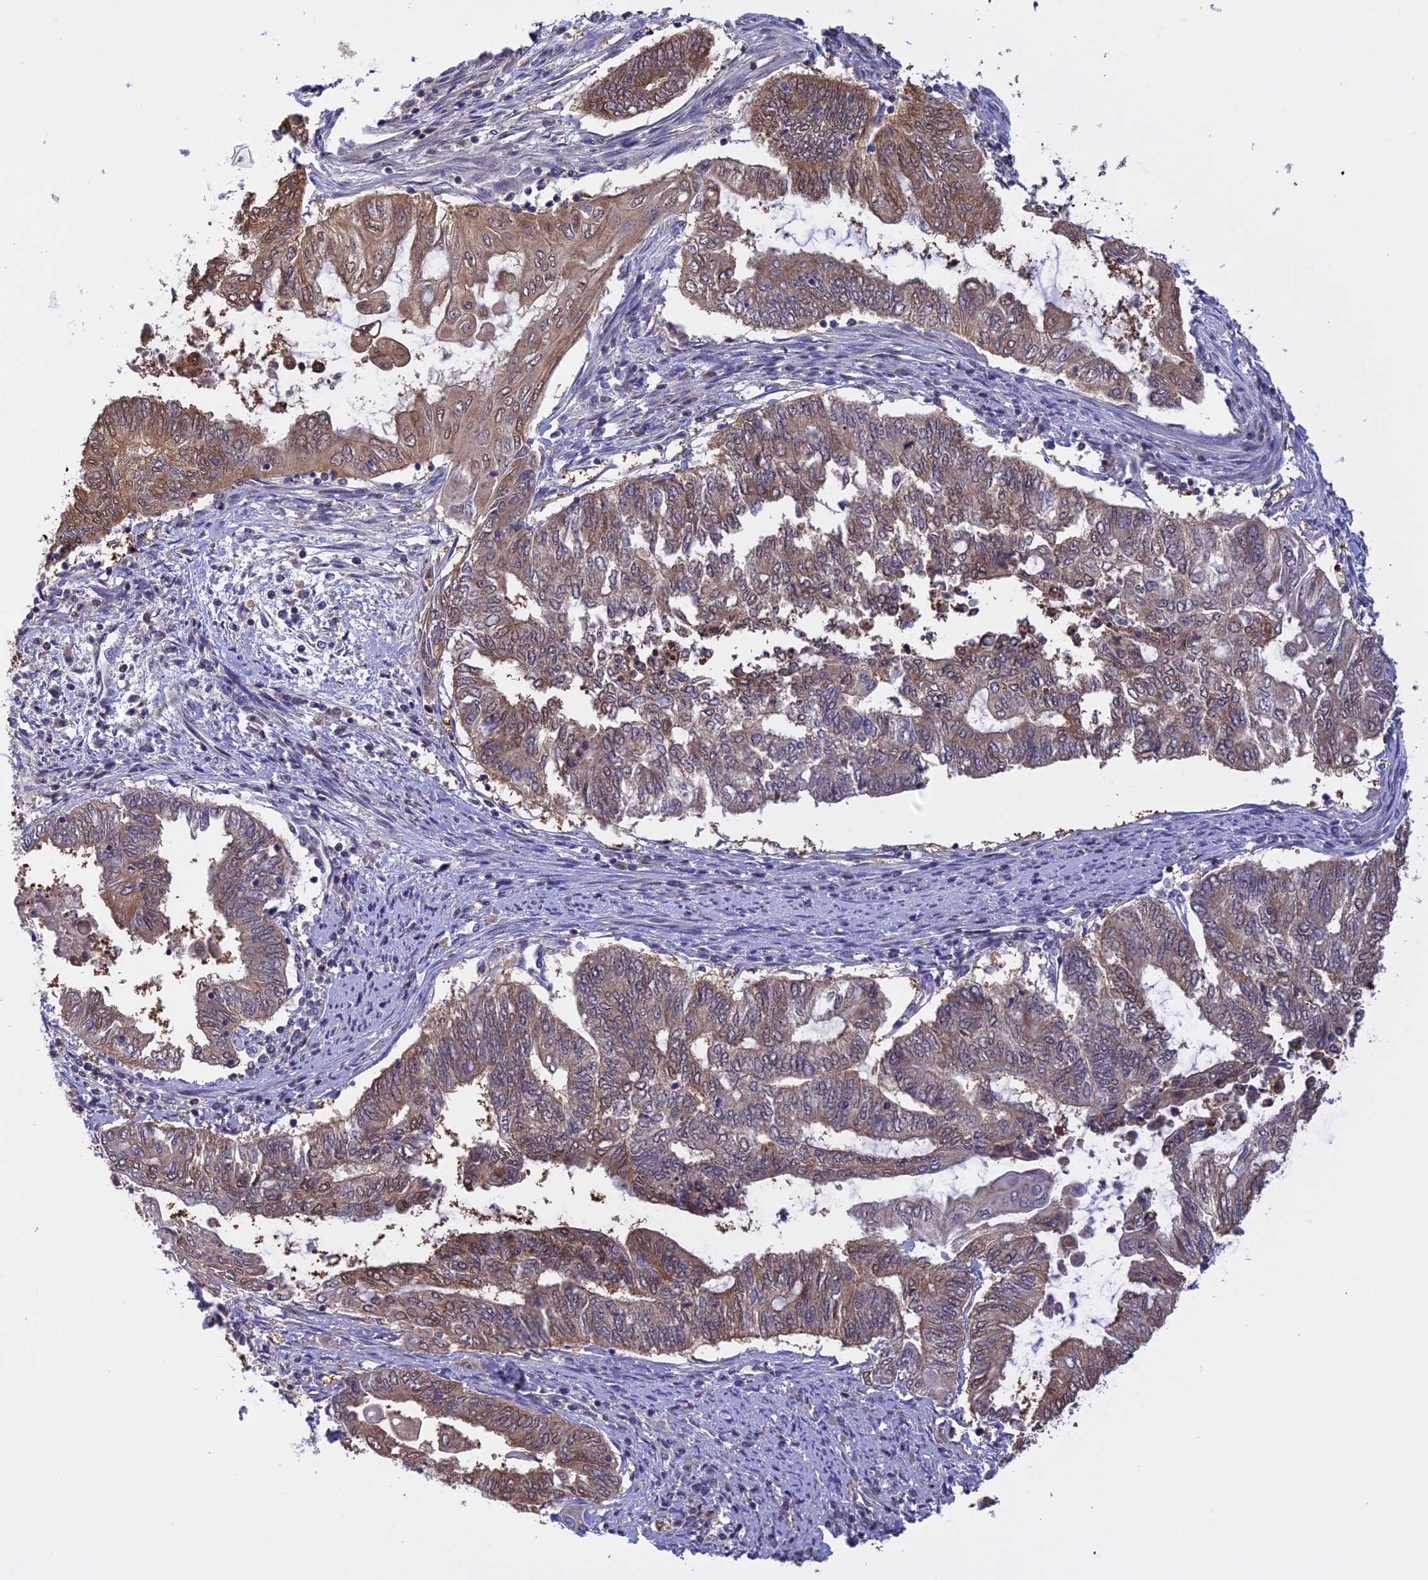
{"staining": {"intensity": "moderate", "quantity": "25%-75%", "location": "cytoplasmic/membranous,nuclear"}, "tissue": "endometrial cancer", "cell_type": "Tumor cells", "image_type": "cancer", "snomed": [{"axis": "morphology", "description": "Adenocarcinoma, NOS"}, {"axis": "topography", "description": "Uterus"}, {"axis": "topography", "description": "Endometrium"}], "caption": "IHC micrograph of neoplastic tissue: human endometrial cancer (adenocarcinoma) stained using immunohistochemistry (IHC) demonstrates medium levels of moderate protein expression localized specifically in the cytoplasmic/membranous and nuclear of tumor cells, appearing as a cytoplasmic/membranous and nuclear brown color.", "gene": "IZUMO2", "patient": {"sex": "female", "age": 70}}